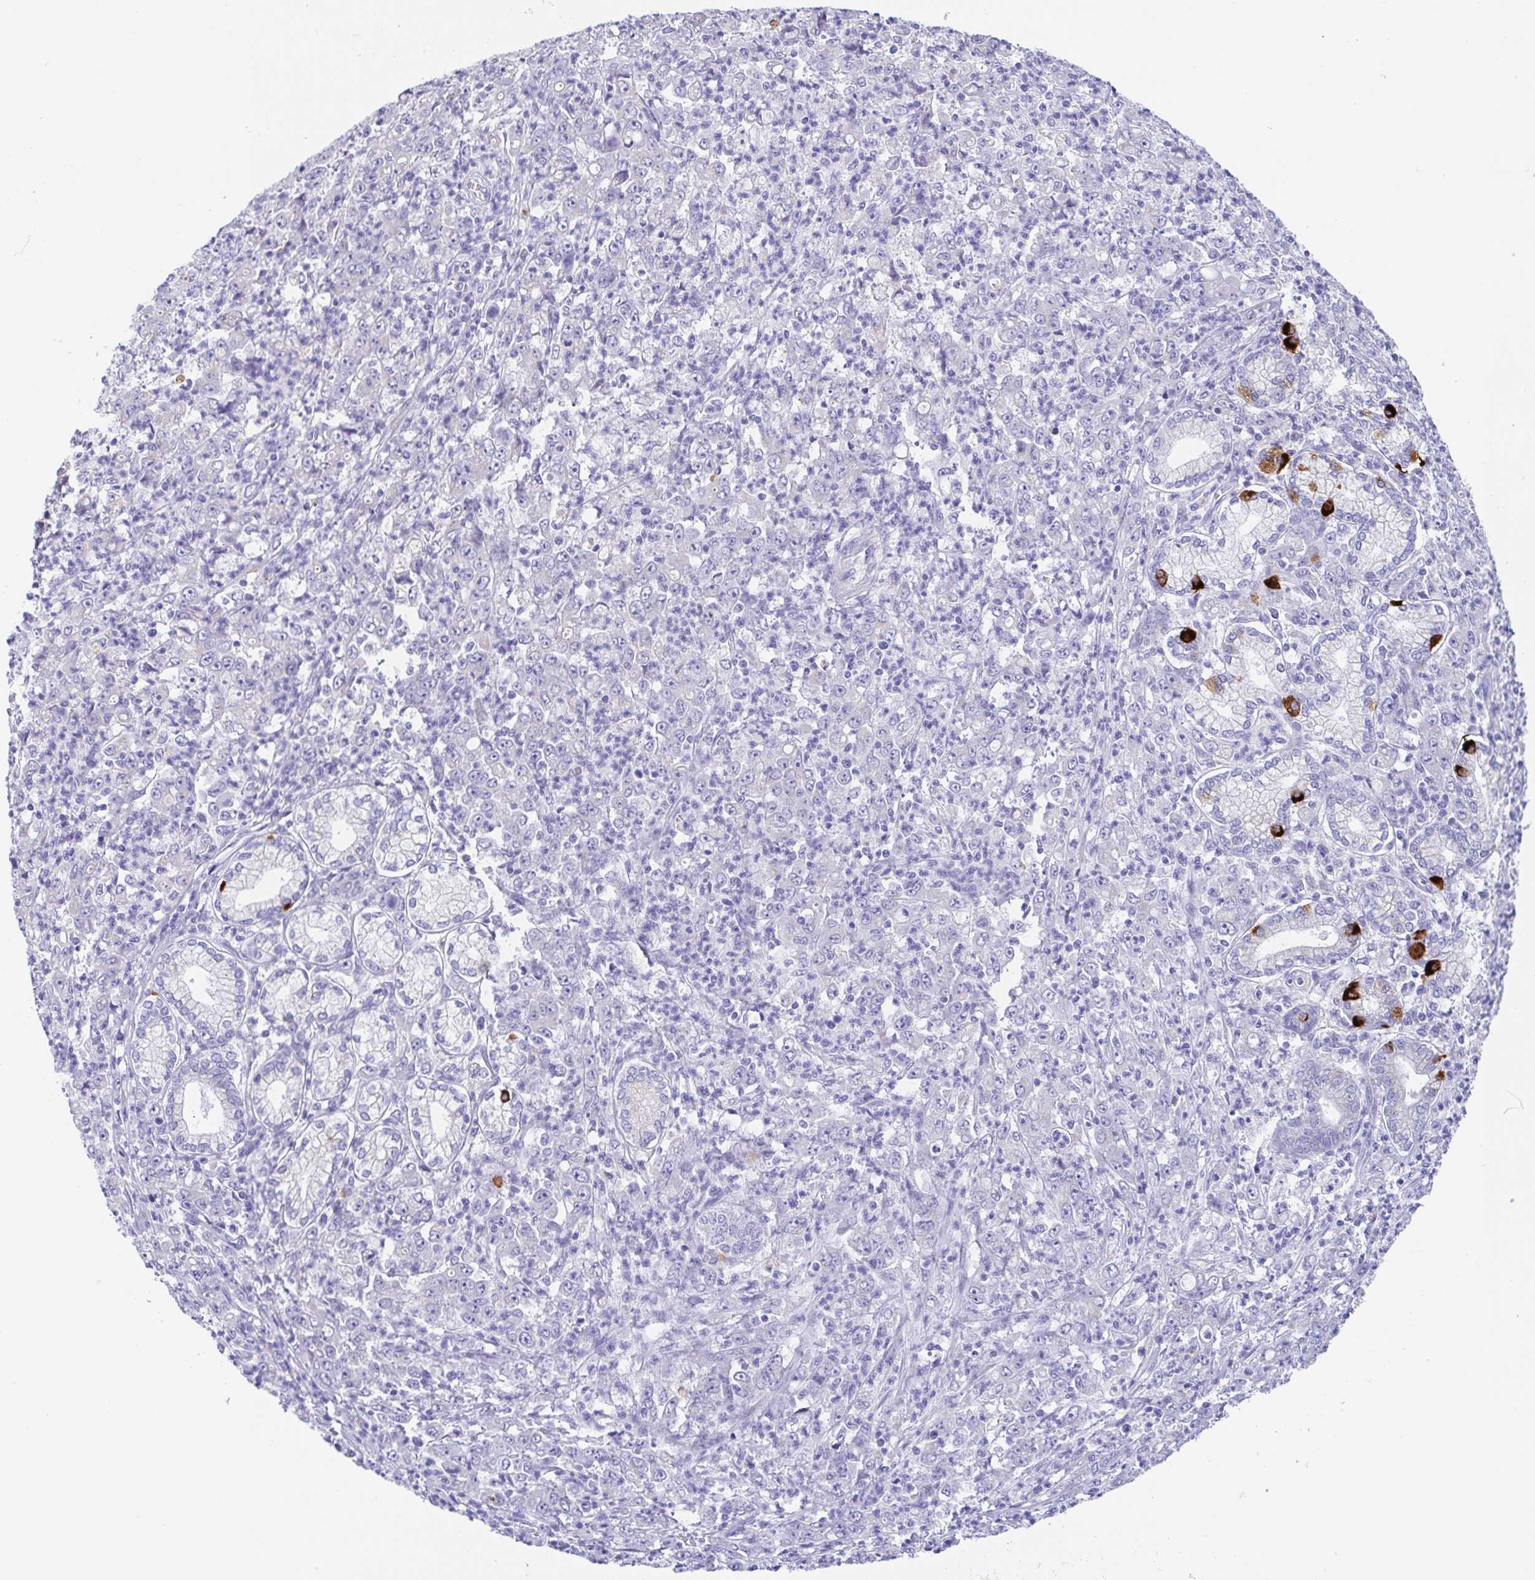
{"staining": {"intensity": "negative", "quantity": "none", "location": "none"}, "tissue": "stomach cancer", "cell_type": "Tumor cells", "image_type": "cancer", "snomed": [{"axis": "morphology", "description": "Adenocarcinoma, NOS"}, {"axis": "topography", "description": "Stomach, lower"}], "caption": "A micrograph of stomach cancer (adenocarcinoma) stained for a protein displays no brown staining in tumor cells. Brightfield microscopy of immunohistochemistry (IHC) stained with DAB (brown) and hematoxylin (blue), captured at high magnification.", "gene": "SCG3", "patient": {"sex": "female", "age": 71}}